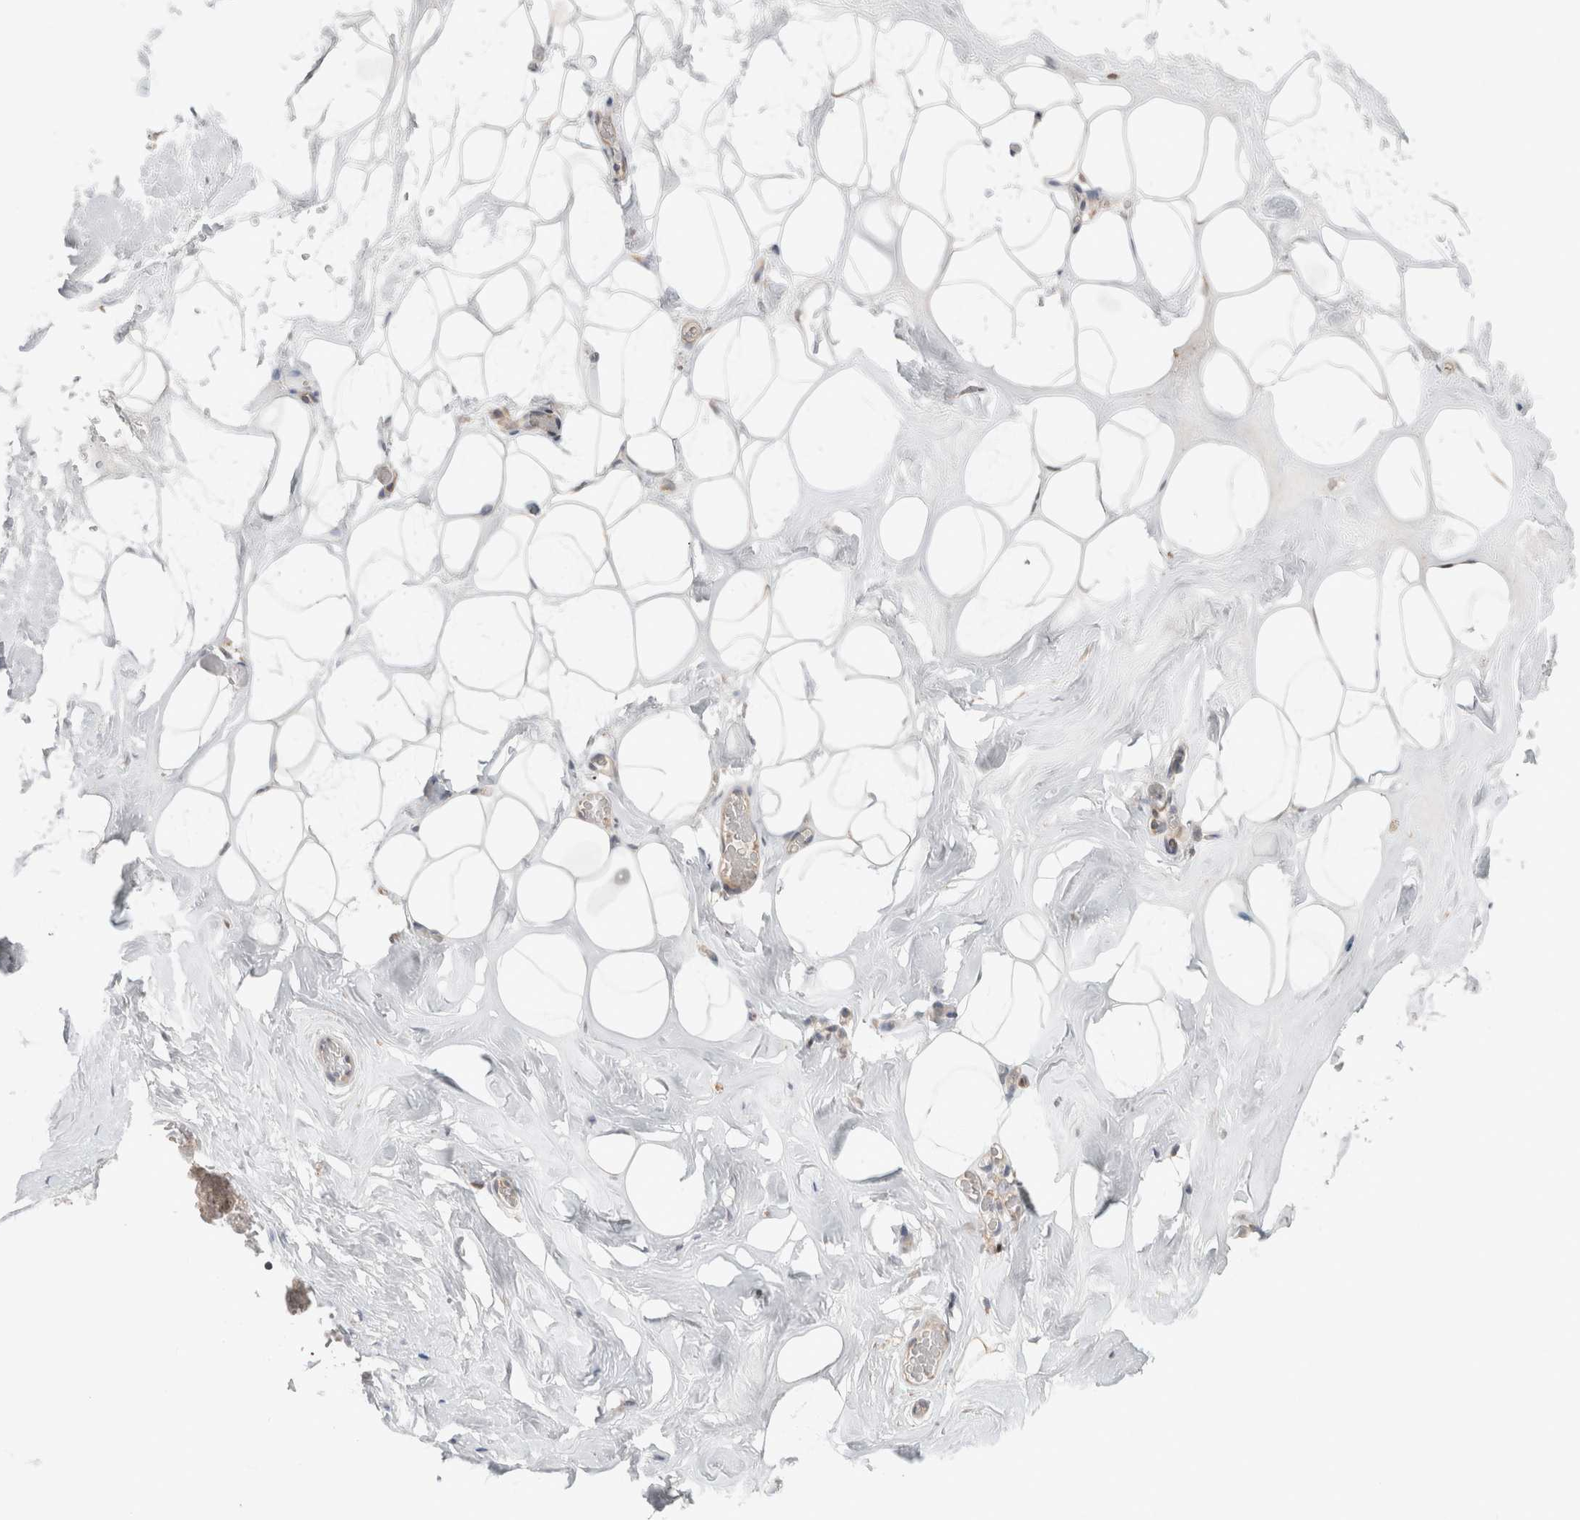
{"staining": {"intensity": "negative", "quantity": "none", "location": "none"}, "tissue": "adipose tissue", "cell_type": "Adipocytes", "image_type": "normal", "snomed": [{"axis": "morphology", "description": "Normal tissue, NOS"}, {"axis": "morphology", "description": "Fibrosis, NOS"}, {"axis": "topography", "description": "Breast"}, {"axis": "topography", "description": "Adipose tissue"}], "caption": "Immunohistochemistry micrograph of normal human adipose tissue stained for a protein (brown), which reveals no positivity in adipocytes. (Stains: DAB (3,3'-diaminobenzidine) immunohistochemistry (IHC) with hematoxylin counter stain, Microscopy: brightfield microscopy at high magnification).", "gene": "KLHL14", "patient": {"sex": "female", "age": 39}}